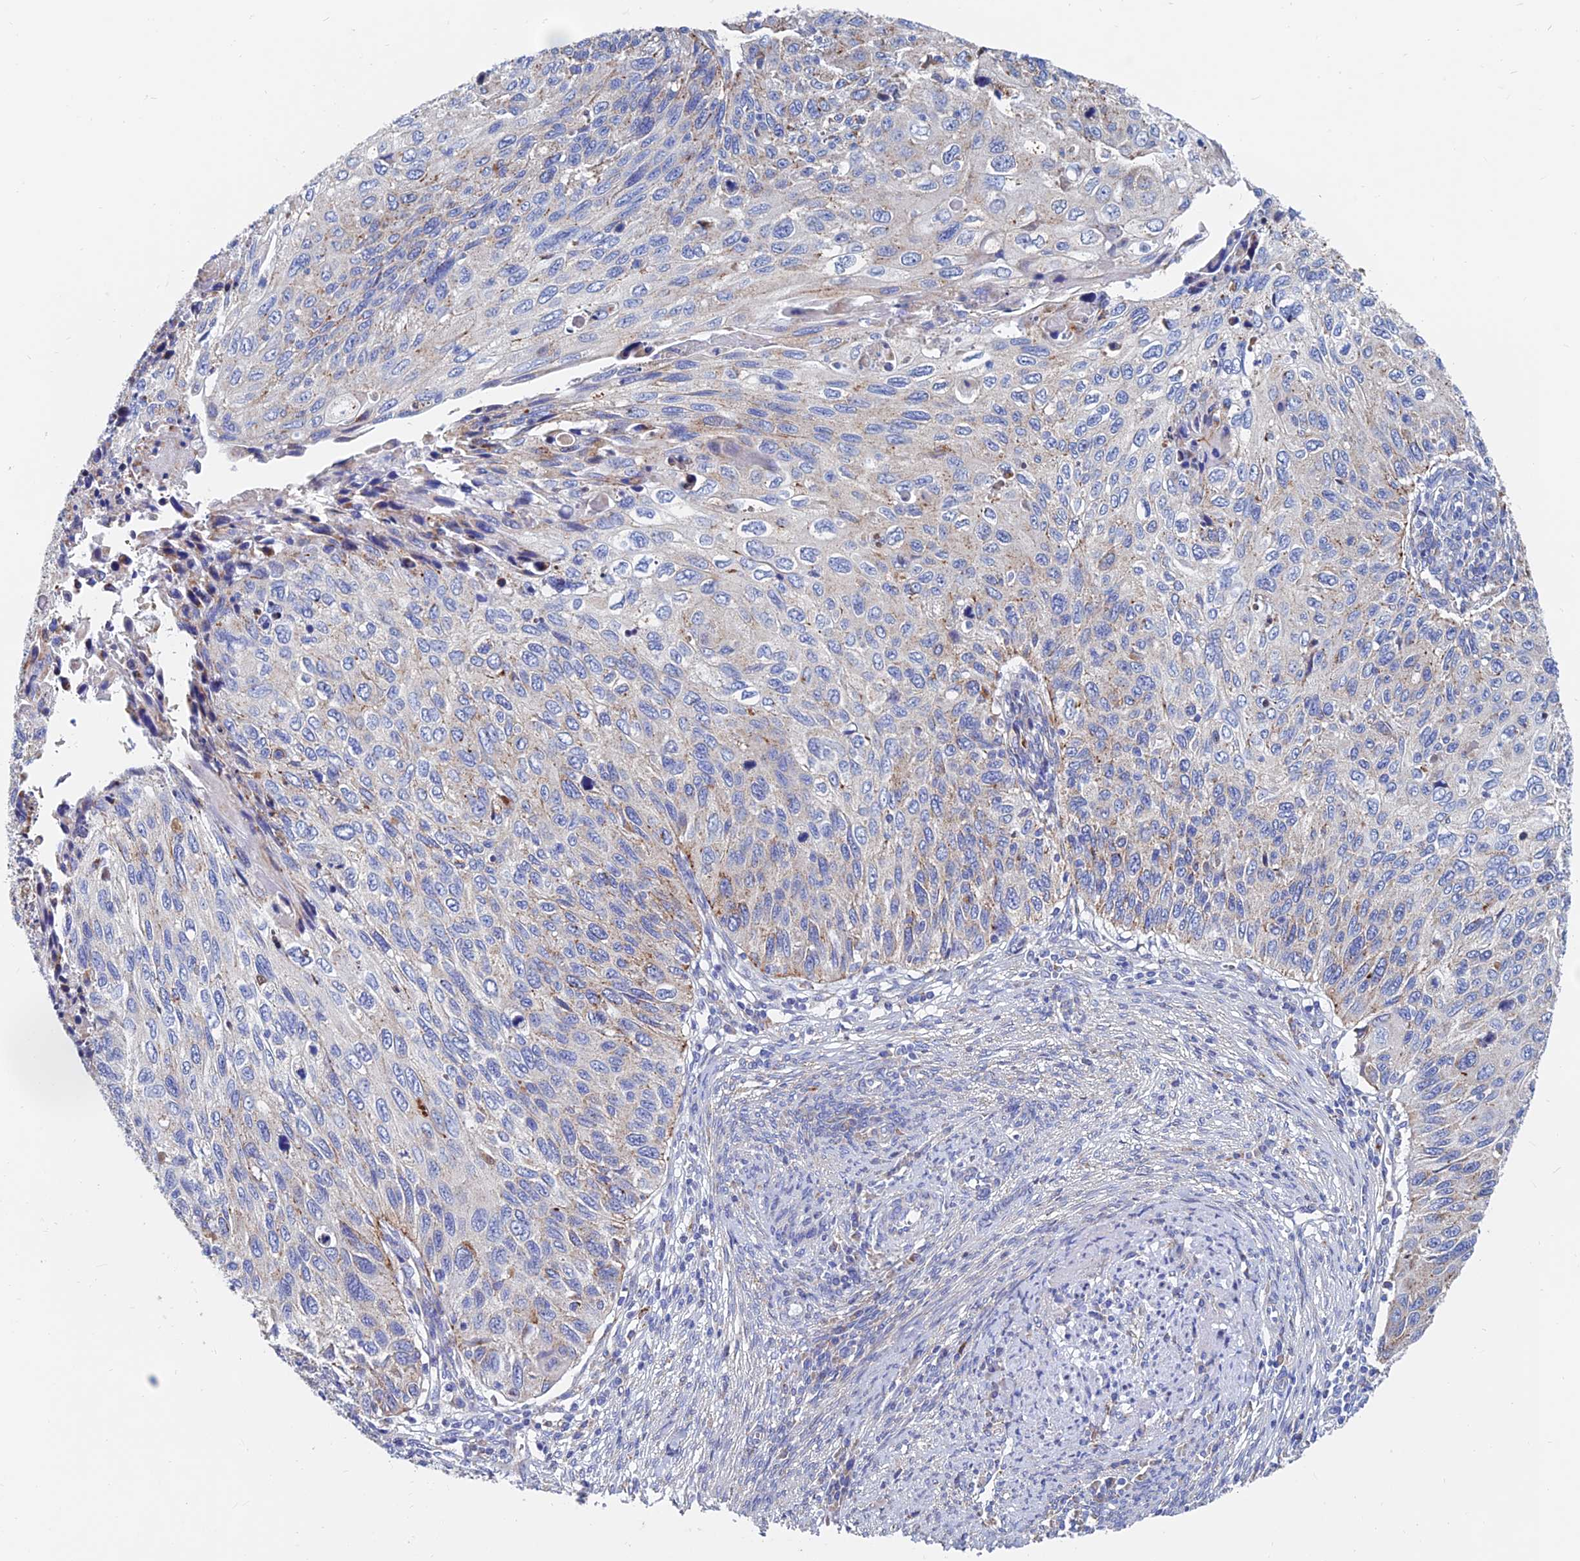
{"staining": {"intensity": "weak", "quantity": "25%-75%", "location": "cytoplasmic/membranous"}, "tissue": "cervical cancer", "cell_type": "Tumor cells", "image_type": "cancer", "snomed": [{"axis": "morphology", "description": "Squamous cell carcinoma, NOS"}, {"axis": "topography", "description": "Cervix"}], "caption": "A micrograph of human cervical cancer (squamous cell carcinoma) stained for a protein exhibits weak cytoplasmic/membranous brown staining in tumor cells.", "gene": "SPNS1", "patient": {"sex": "female", "age": 70}}